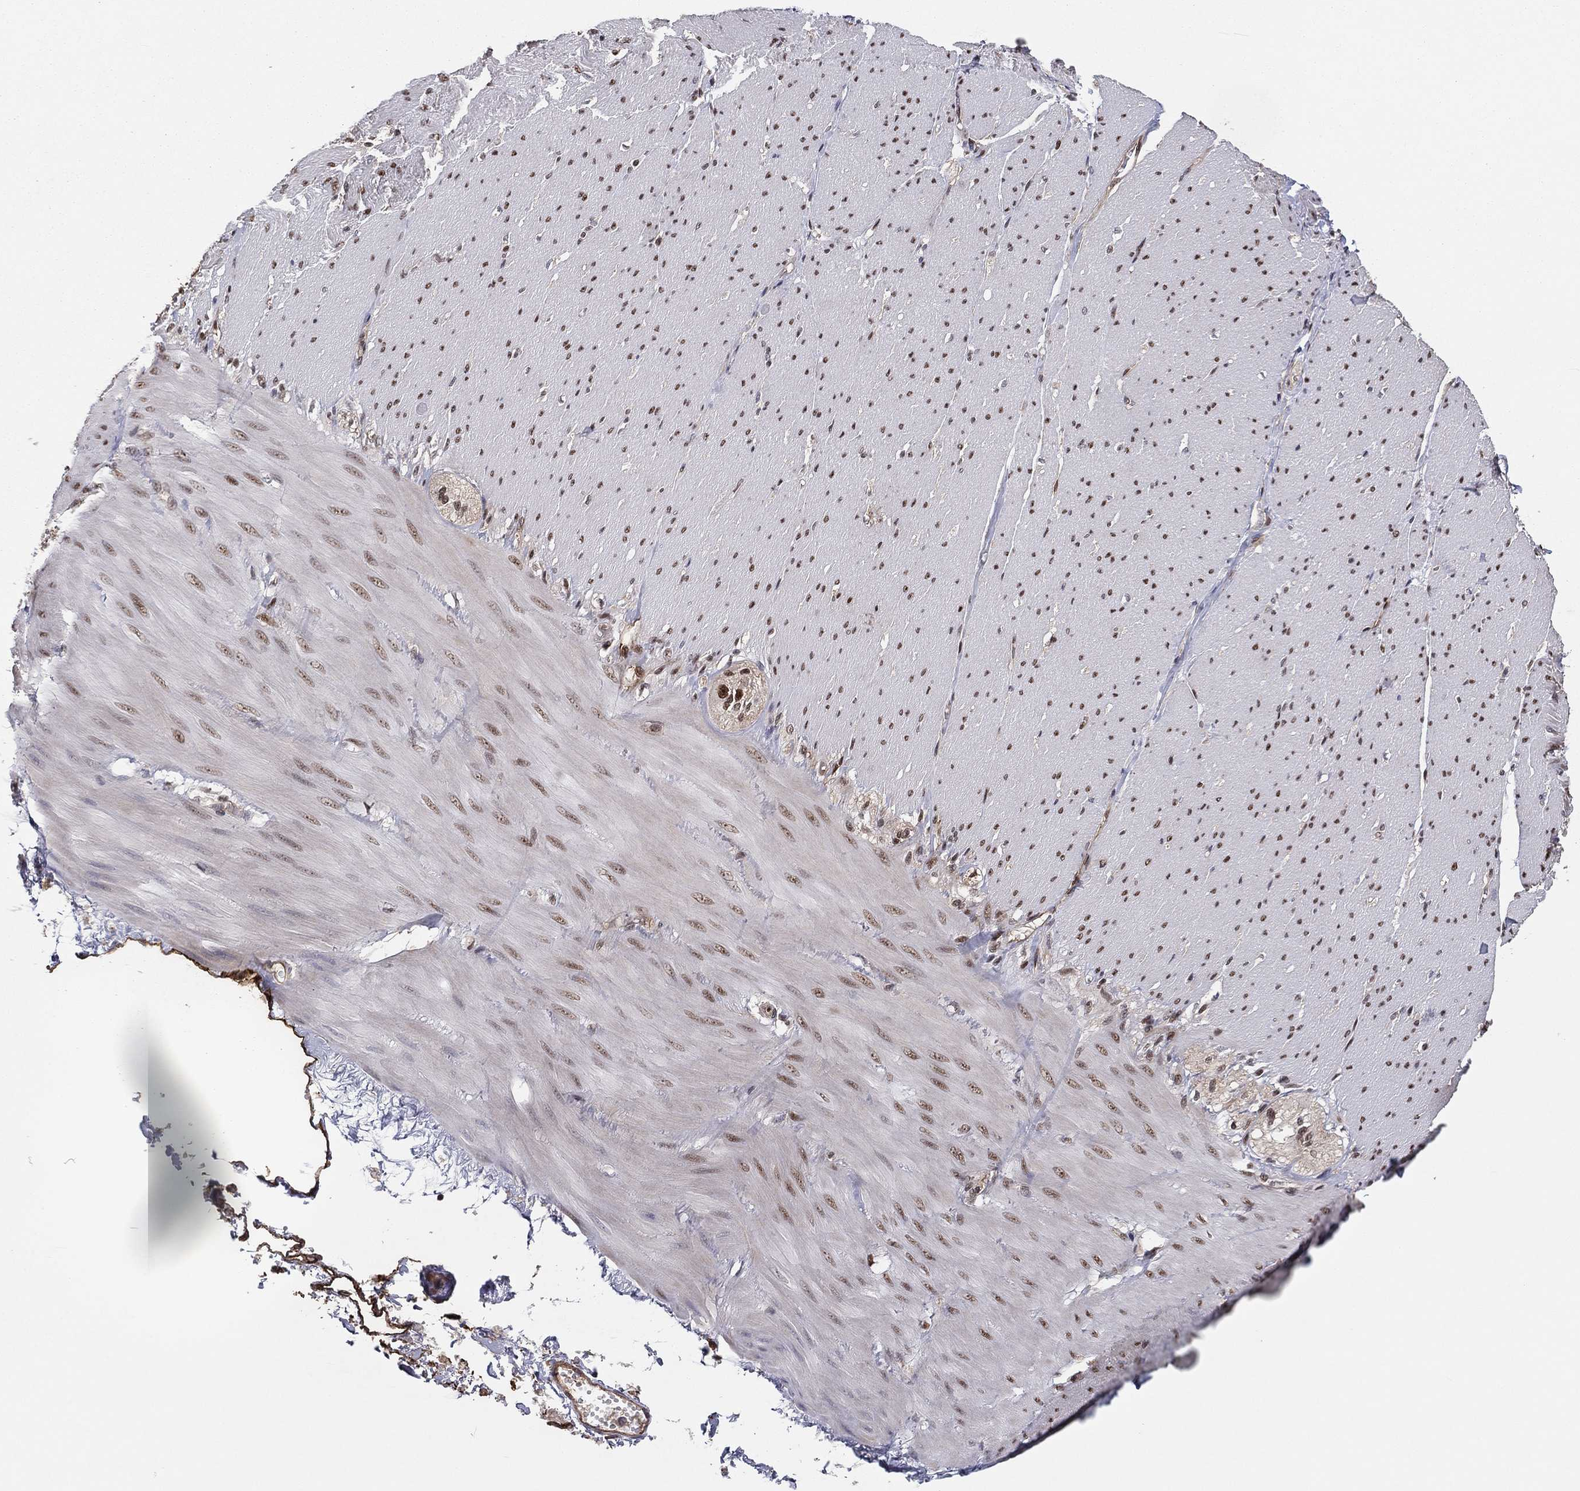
{"staining": {"intensity": "negative", "quantity": "none", "location": "none"}, "tissue": "adipose tissue", "cell_type": "Adipocytes", "image_type": "normal", "snomed": [{"axis": "morphology", "description": "Normal tissue, NOS"}, {"axis": "topography", "description": "Smooth muscle"}, {"axis": "topography", "description": "Duodenum"}, {"axis": "topography", "description": "Peripheral nerve tissue"}], "caption": "A high-resolution photomicrograph shows immunohistochemistry (IHC) staining of benign adipose tissue, which displays no significant expression in adipocytes.", "gene": "GPALPP1", "patient": {"sex": "female", "age": 61}}